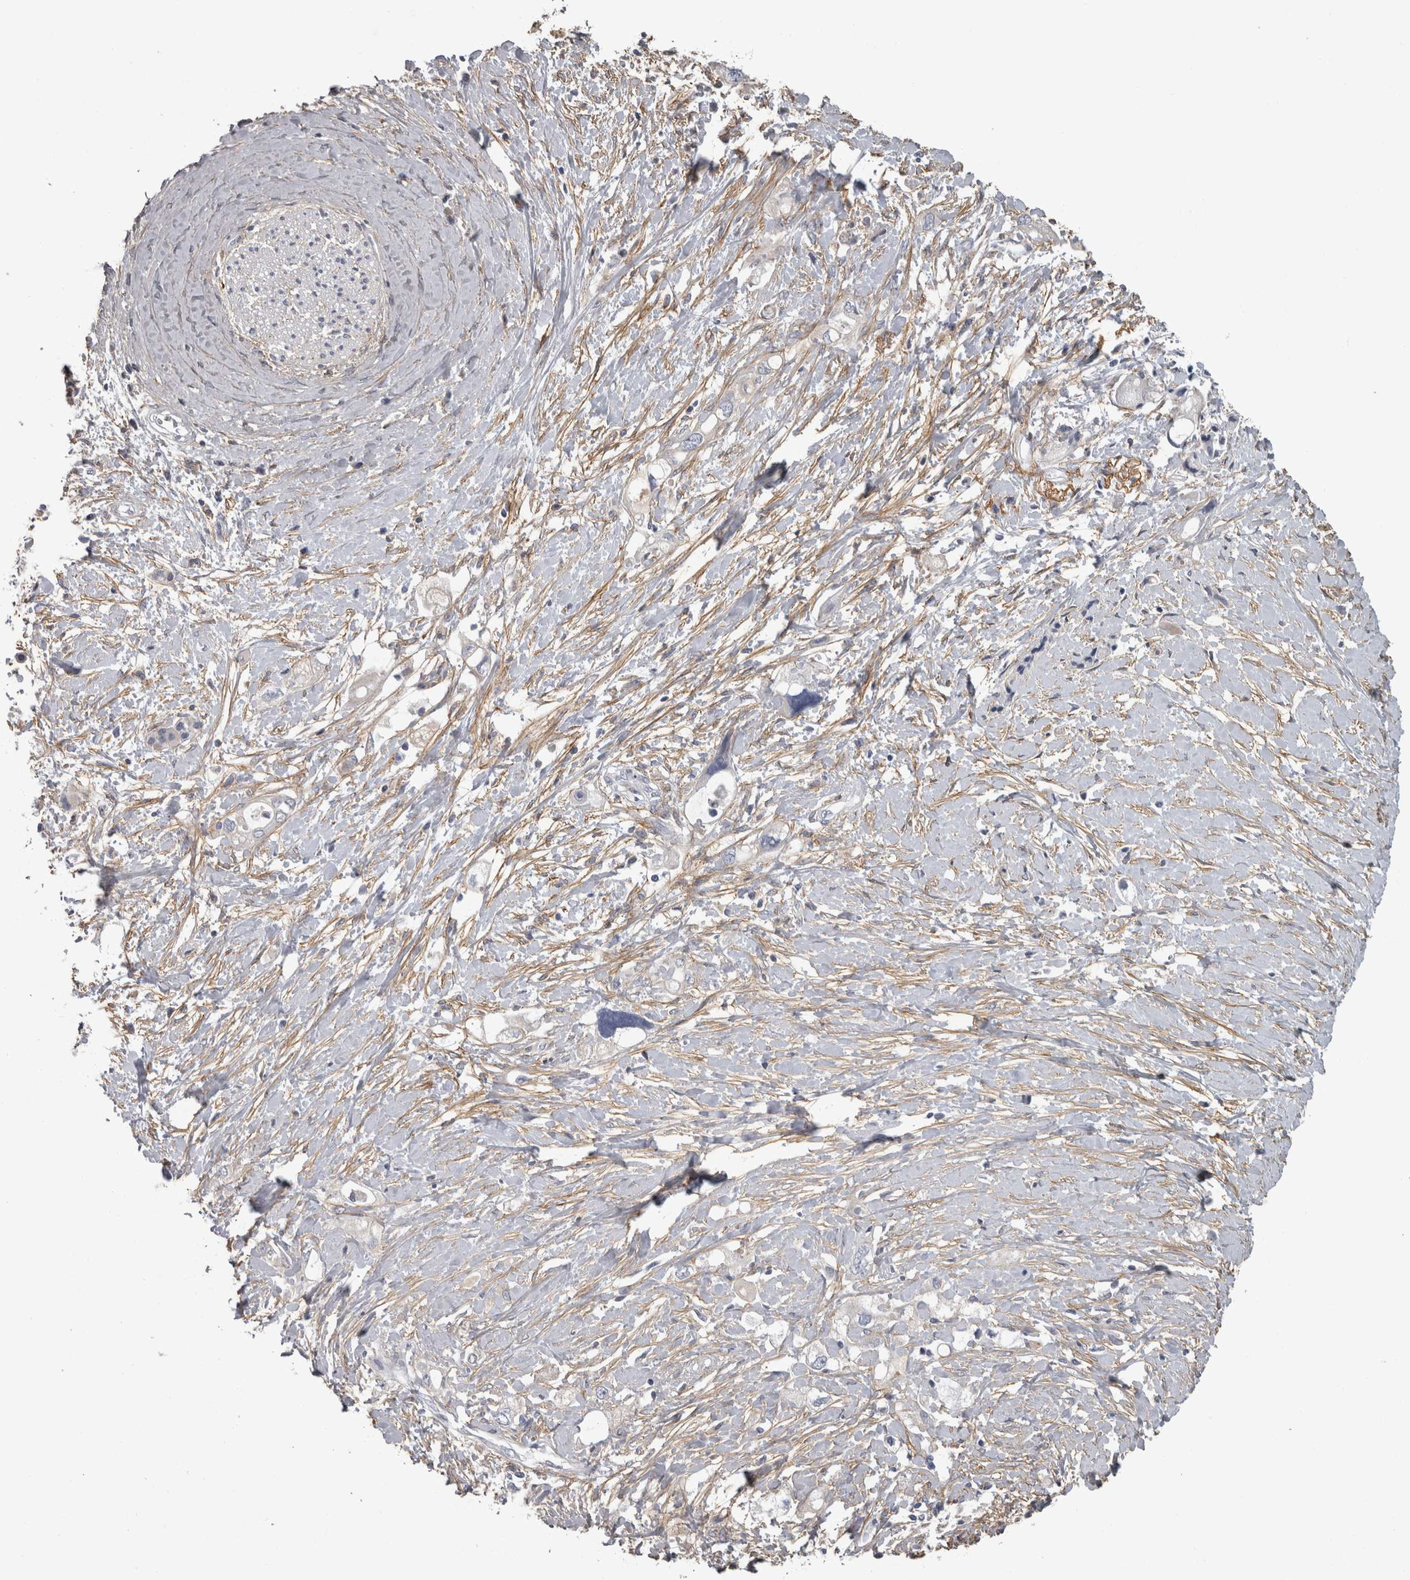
{"staining": {"intensity": "negative", "quantity": "none", "location": "none"}, "tissue": "pancreatic cancer", "cell_type": "Tumor cells", "image_type": "cancer", "snomed": [{"axis": "morphology", "description": "Adenocarcinoma, NOS"}, {"axis": "topography", "description": "Pancreas"}], "caption": "Pancreatic cancer (adenocarcinoma) was stained to show a protein in brown. There is no significant expression in tumor cells. (Stains: DAB immunohistochemistry (IHC) with hematoxylin counter stain, Microscopy: brightfield microscopy at high magnification).", "gene": "EFEMP2", "patient": {"sex": "female", "age": 56}}